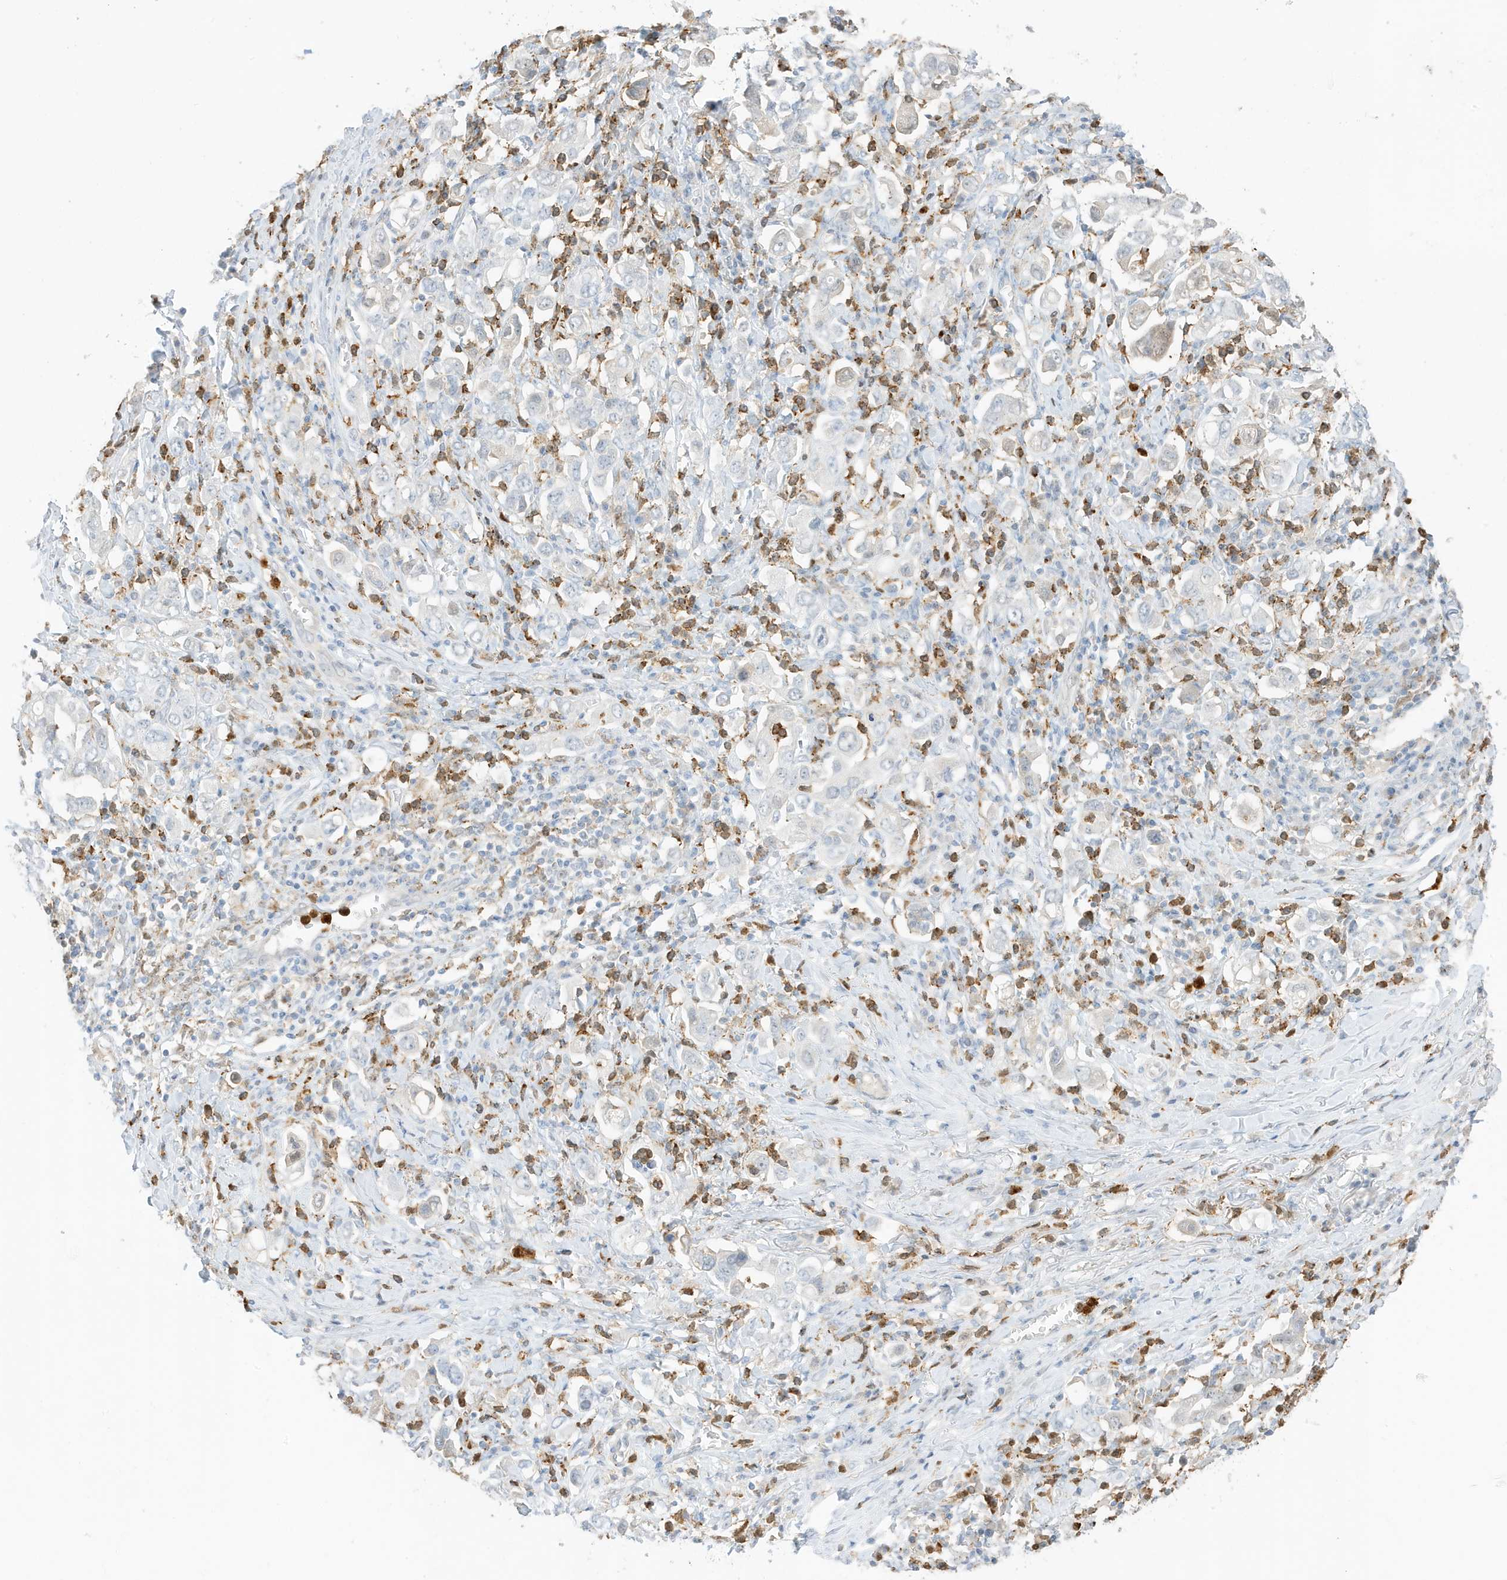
{"staining": {"intensity": "negative", "quantity": "none", "location": "none"}, "tissue": "stomach cancer", "cell_type": "Tumor cells", "image_type": "cancer", "snomed": [{"axis": "morphology", "description": "Adenocarcinoma, NOS"}, {"axis": "topography", "description": "Stomach, upper"}], "caption": "The histopathology image shows no significant positivity in tumor cells of adenocarcinoma (stomach).", "gene": "GCA", "patient": {"sex": "male", "age": 62}}